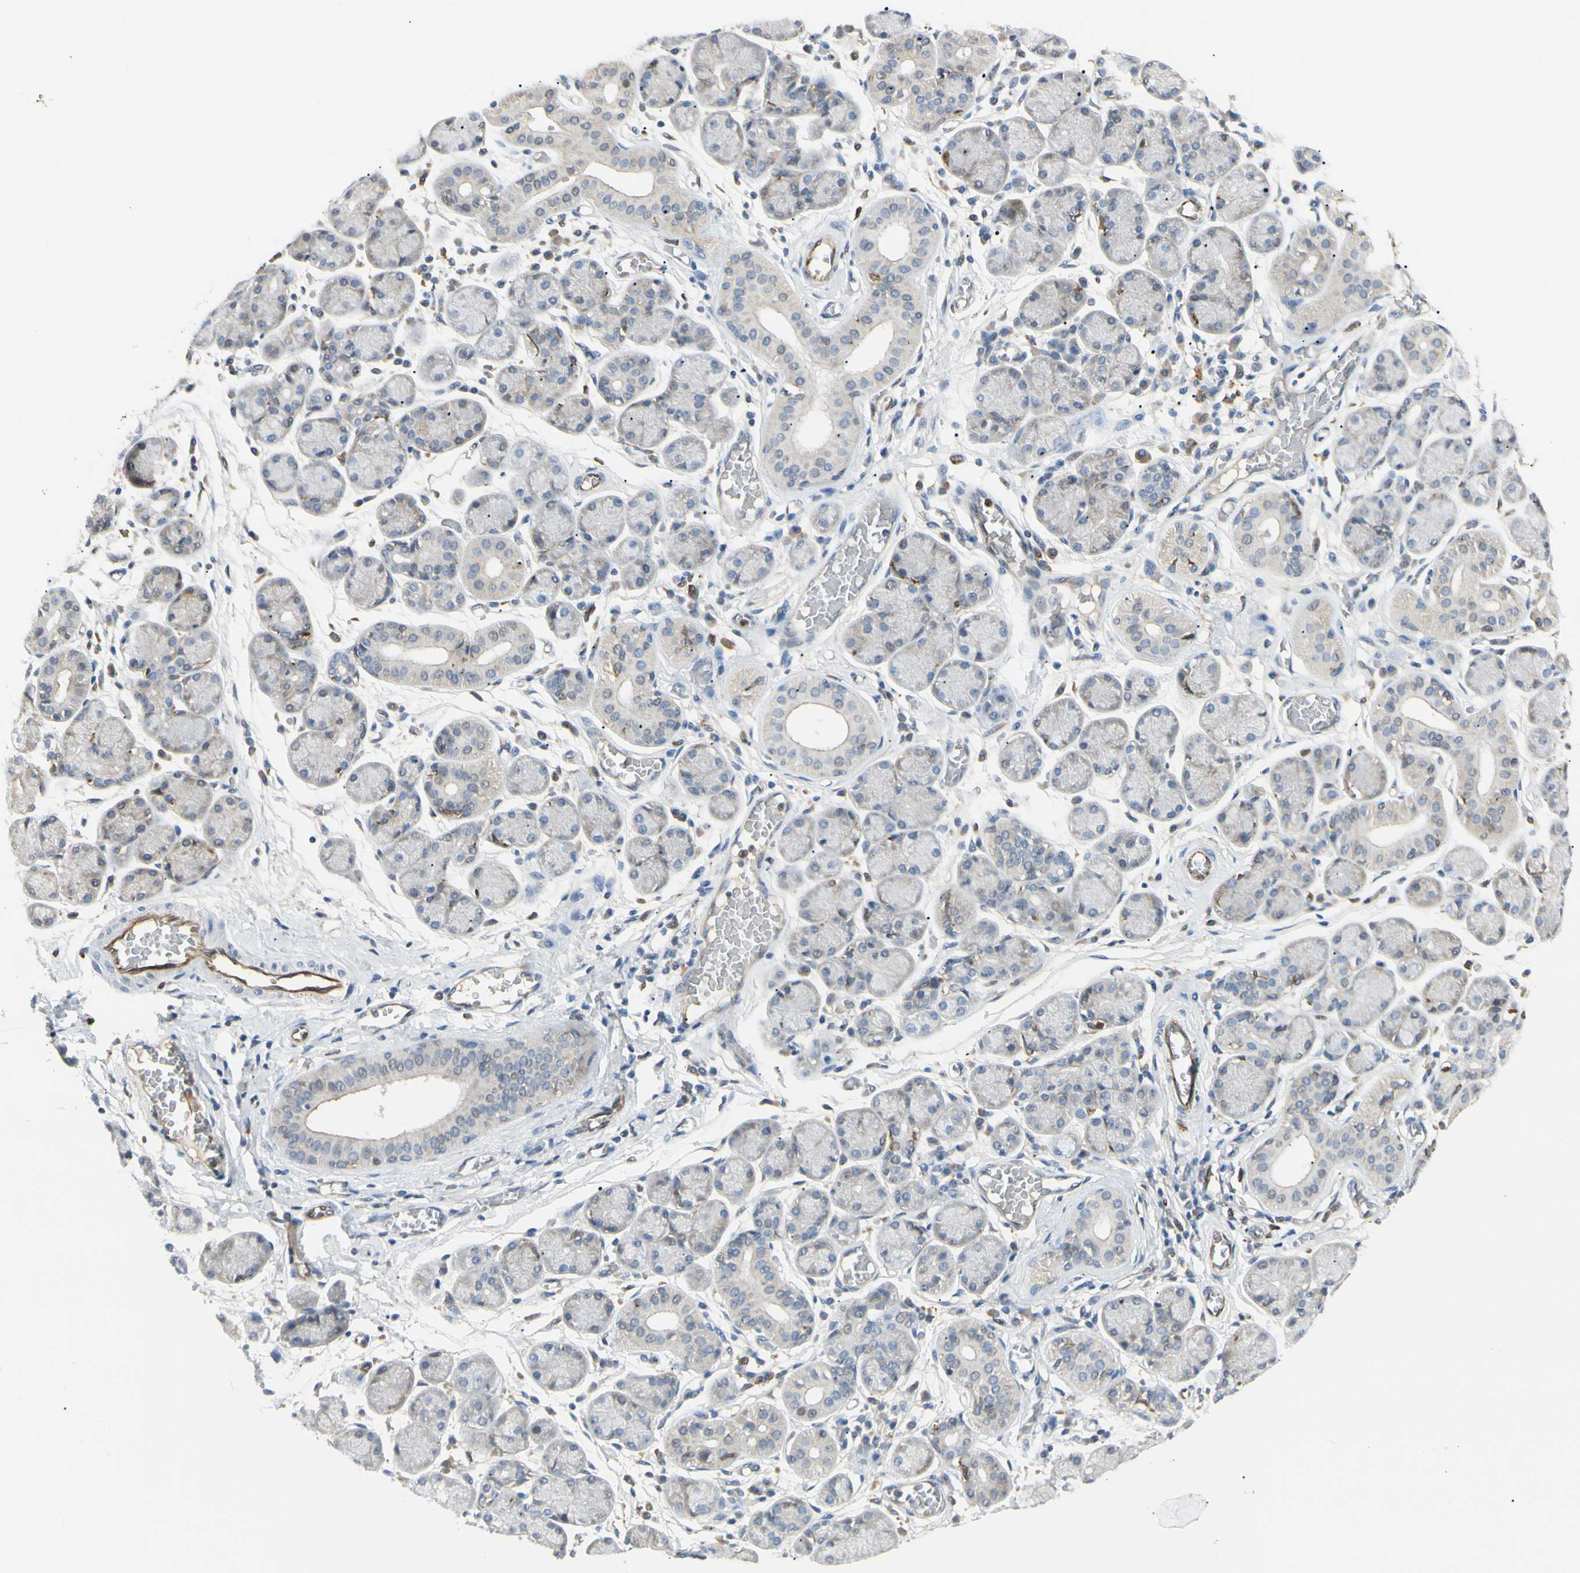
{"staining": {"intensity": "negative", "quantity": "none", "location": "none"}, "tissue": "salivary gland", "cell_type": "Glandular cells", "image_type": "normal", "snomed": [{"axis": "morphology", "description": "Normal tissue, NOS"}, {"axis": "topography", "description": "Salivary gland"}], "caption": "High magnification brightfield microscopy of benign salivary gland stained with DAB (brown) and counterstained with hematoxylin (blue): glandular cells show no significant staining.", "gene": "LPCAT2", "patient": {"sex": "female", "age": 24}}